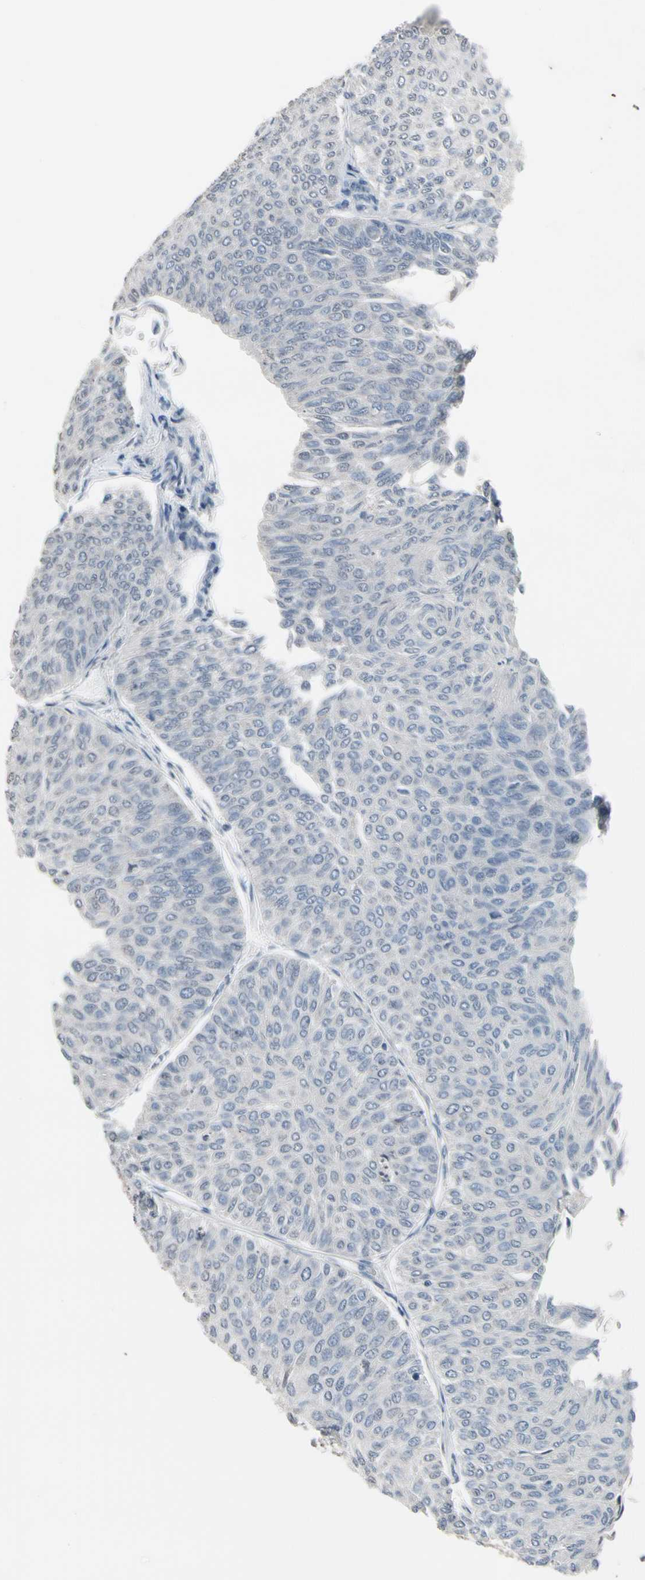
{"staining": {"intensity": "negative", "quantity": "none", "location": "none"}, "tissue": "urothelial cancer", "cell_type": "Tumor cells", "image_type": "cancer", "snomed": [{"axis": "morphology", "description": "Urothelial carcinoma, Low grade"}, {"axis": "topography", "description": "Urinary bladder"}], "caption": "Tumor cells are negative for brown protein staining in urothelial cancer. (Brightfield microscopy of DAB IHC at high magnification).", "gene": "SV2A", "patient": {"sex": "male", "age": 78}}